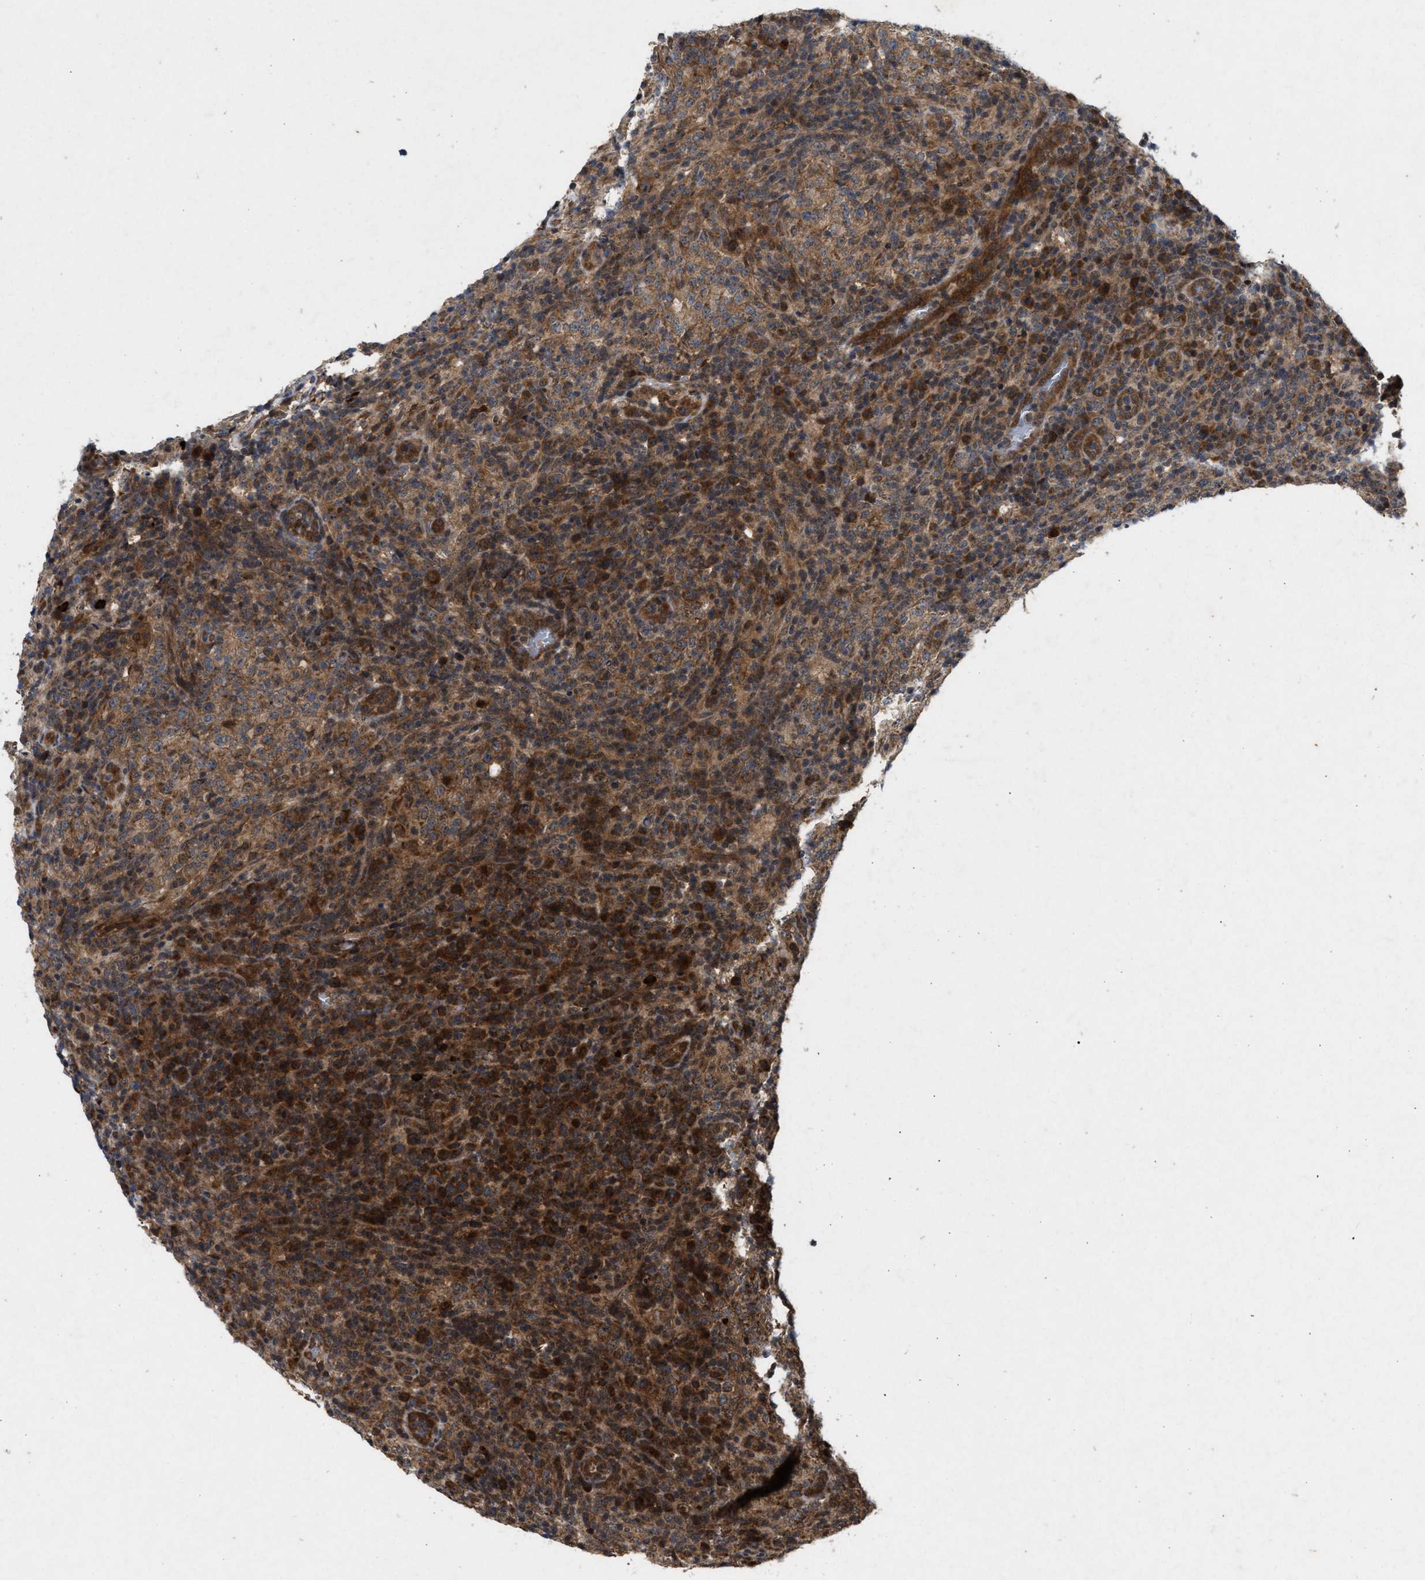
{"staining": {"intensity": "moderate", "quantity": ">75%", "location": "cytoplasmic/membranous"}, "tissue": "lymphoma", "cell_type": "Tumor cells", "image_type": "cancer", "snomed": [{"axis": "morphology", "description": "Malignant lymphoma, non-Hodgkin's type, High grade"}, {"axis": "topography", "description": "Lymph node"}], "caption": "Lymphoma stained with a brown dye demonstrates moderate cytoplasmic/membranous positive staining in approximately >75% of tumor cells.", "gene": "CFLAR", "patient": {"sex": "female", "age": 76}}